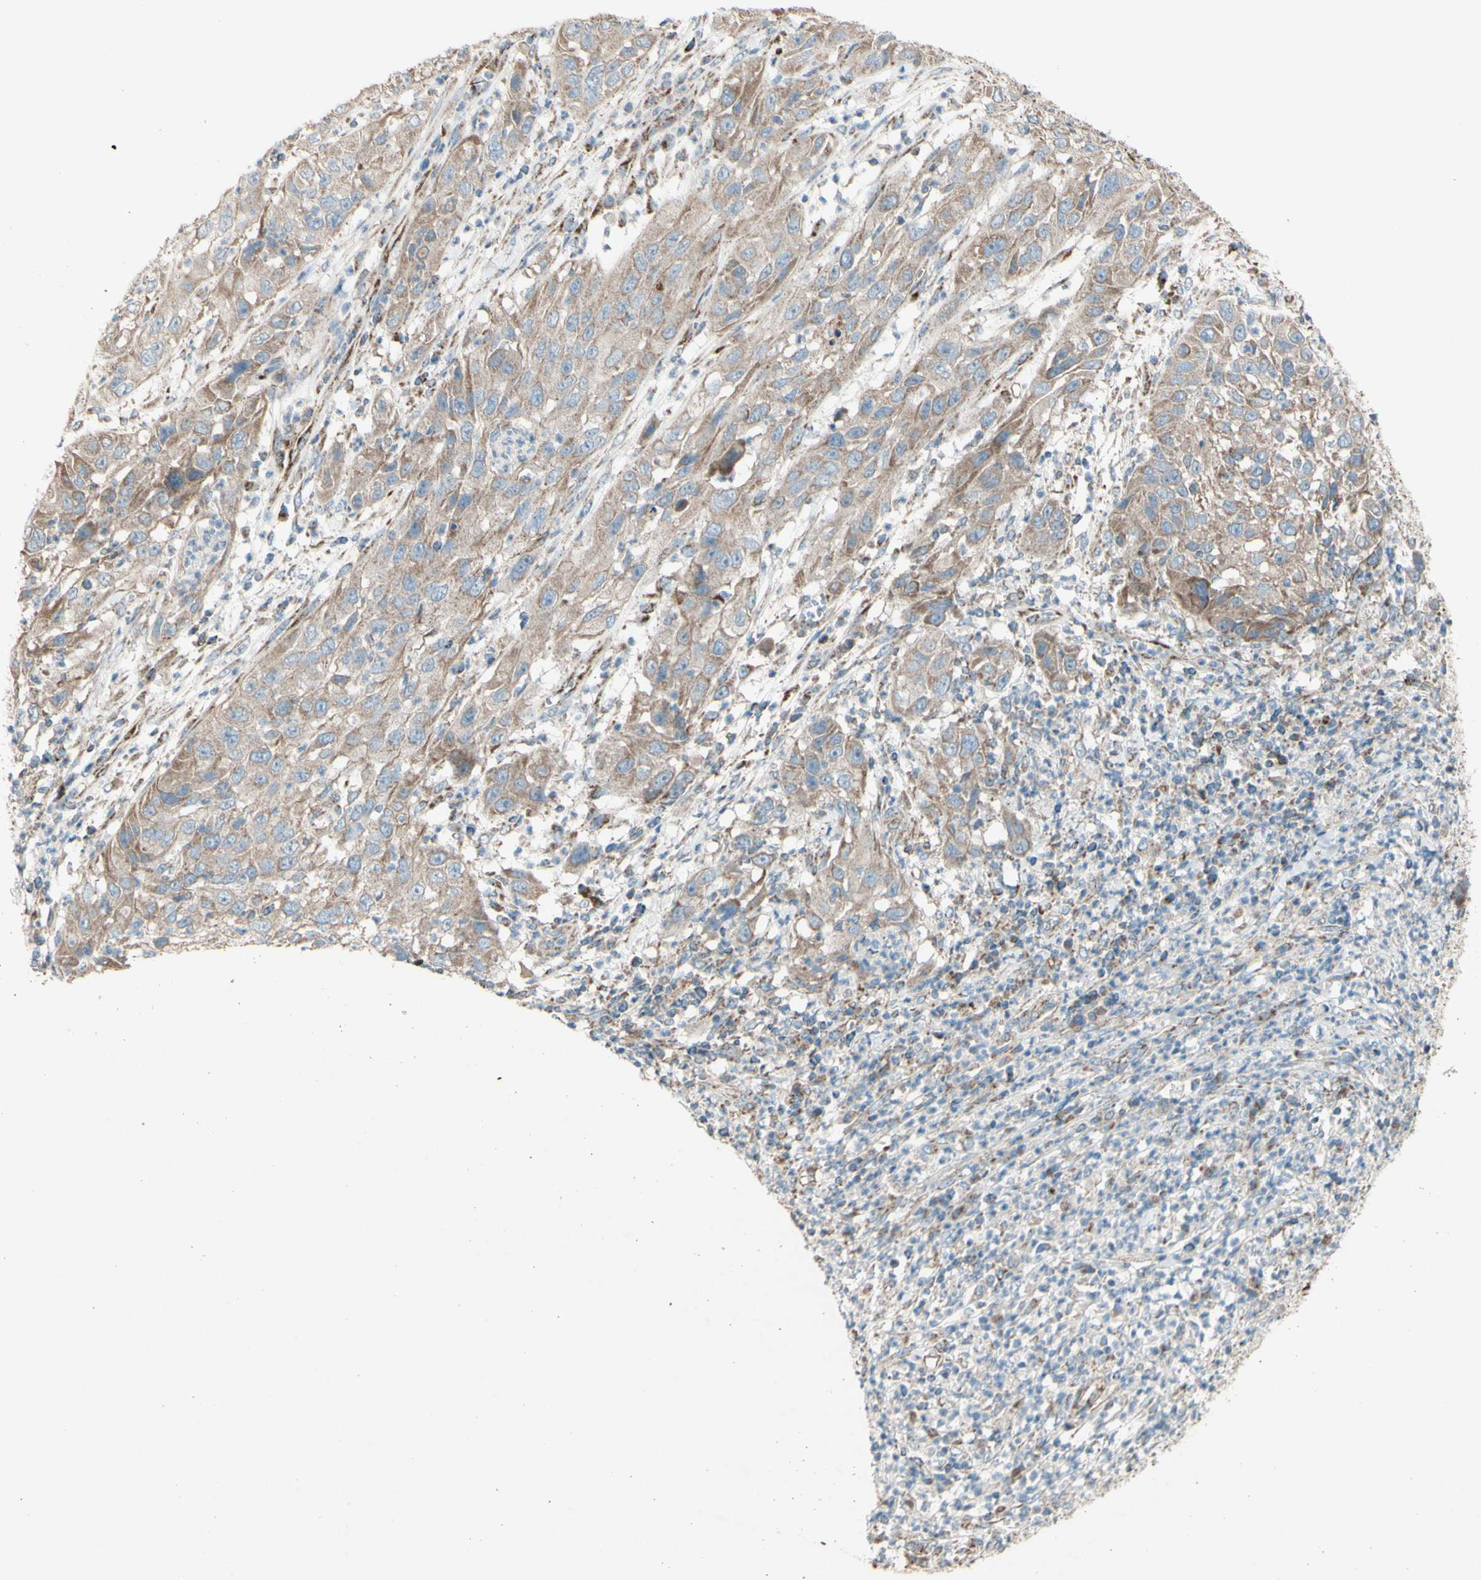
{"staining": {"intensity": "moderate", "quantity": ">75%", "location": "cytoplasmic/membranous"}, "tissue": "cervical cancer", "cell_type": "Tumor cells", "image_type": "cancer", "snomed": [{"axis": "morphology", "description": "Squamous cell carcinoma, NOS"}, {"axis": "topography", "description": "Cervix"}], "caption": "Protein analysis of cervical cancer (squamous cell carcinoma) tissue shows moderate cytoplasmic/membranous staining in approximately >75% of tumor cells. Nuclei are stained in blue.", "gene": "RHOT1", "patient": {"sex": "female", "age": 32}}